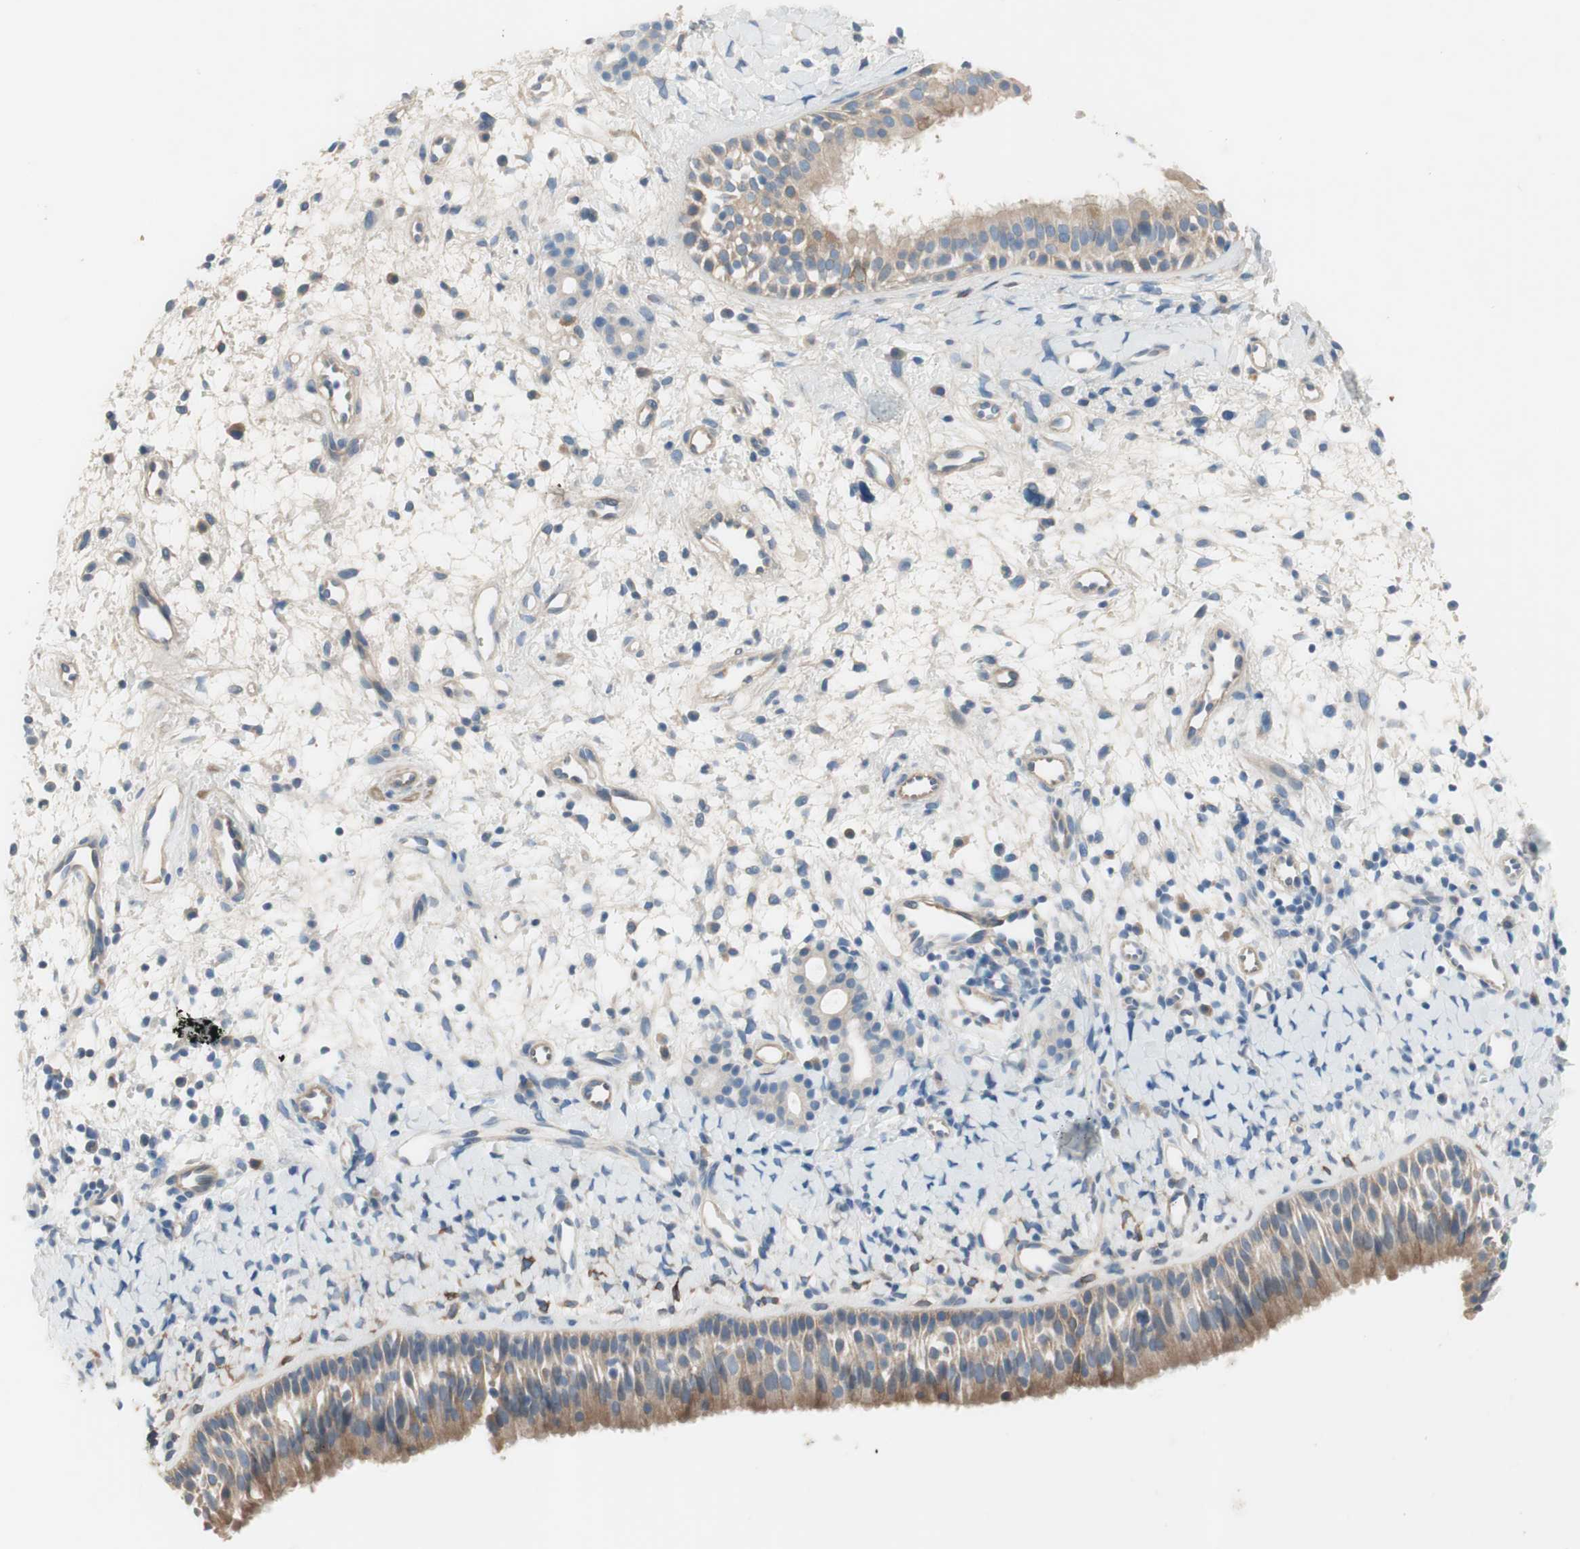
{"staining": {"intensity": "moderate", "quantity": ">75%", "location": "cytoplasmic/membranous"}, "tissue": "nasopharynx", "cell_type": "Respiratory epithelial cells", "image_type": "normal", "snomed": [{"axis": "morphology", "description": "Normal tissue, NOS"}, {"axis": "topography", "description": "Nasopharynx"}], "caption": "Immunohistochemistry (IHC) of benign nasopharynx displays medium levels of moderate cytoplasmic/membranous expression in about >75% of respiratory epithelial cells.", "gene": "FDFT1", "patient": {"sex": "male", "age": 22}}